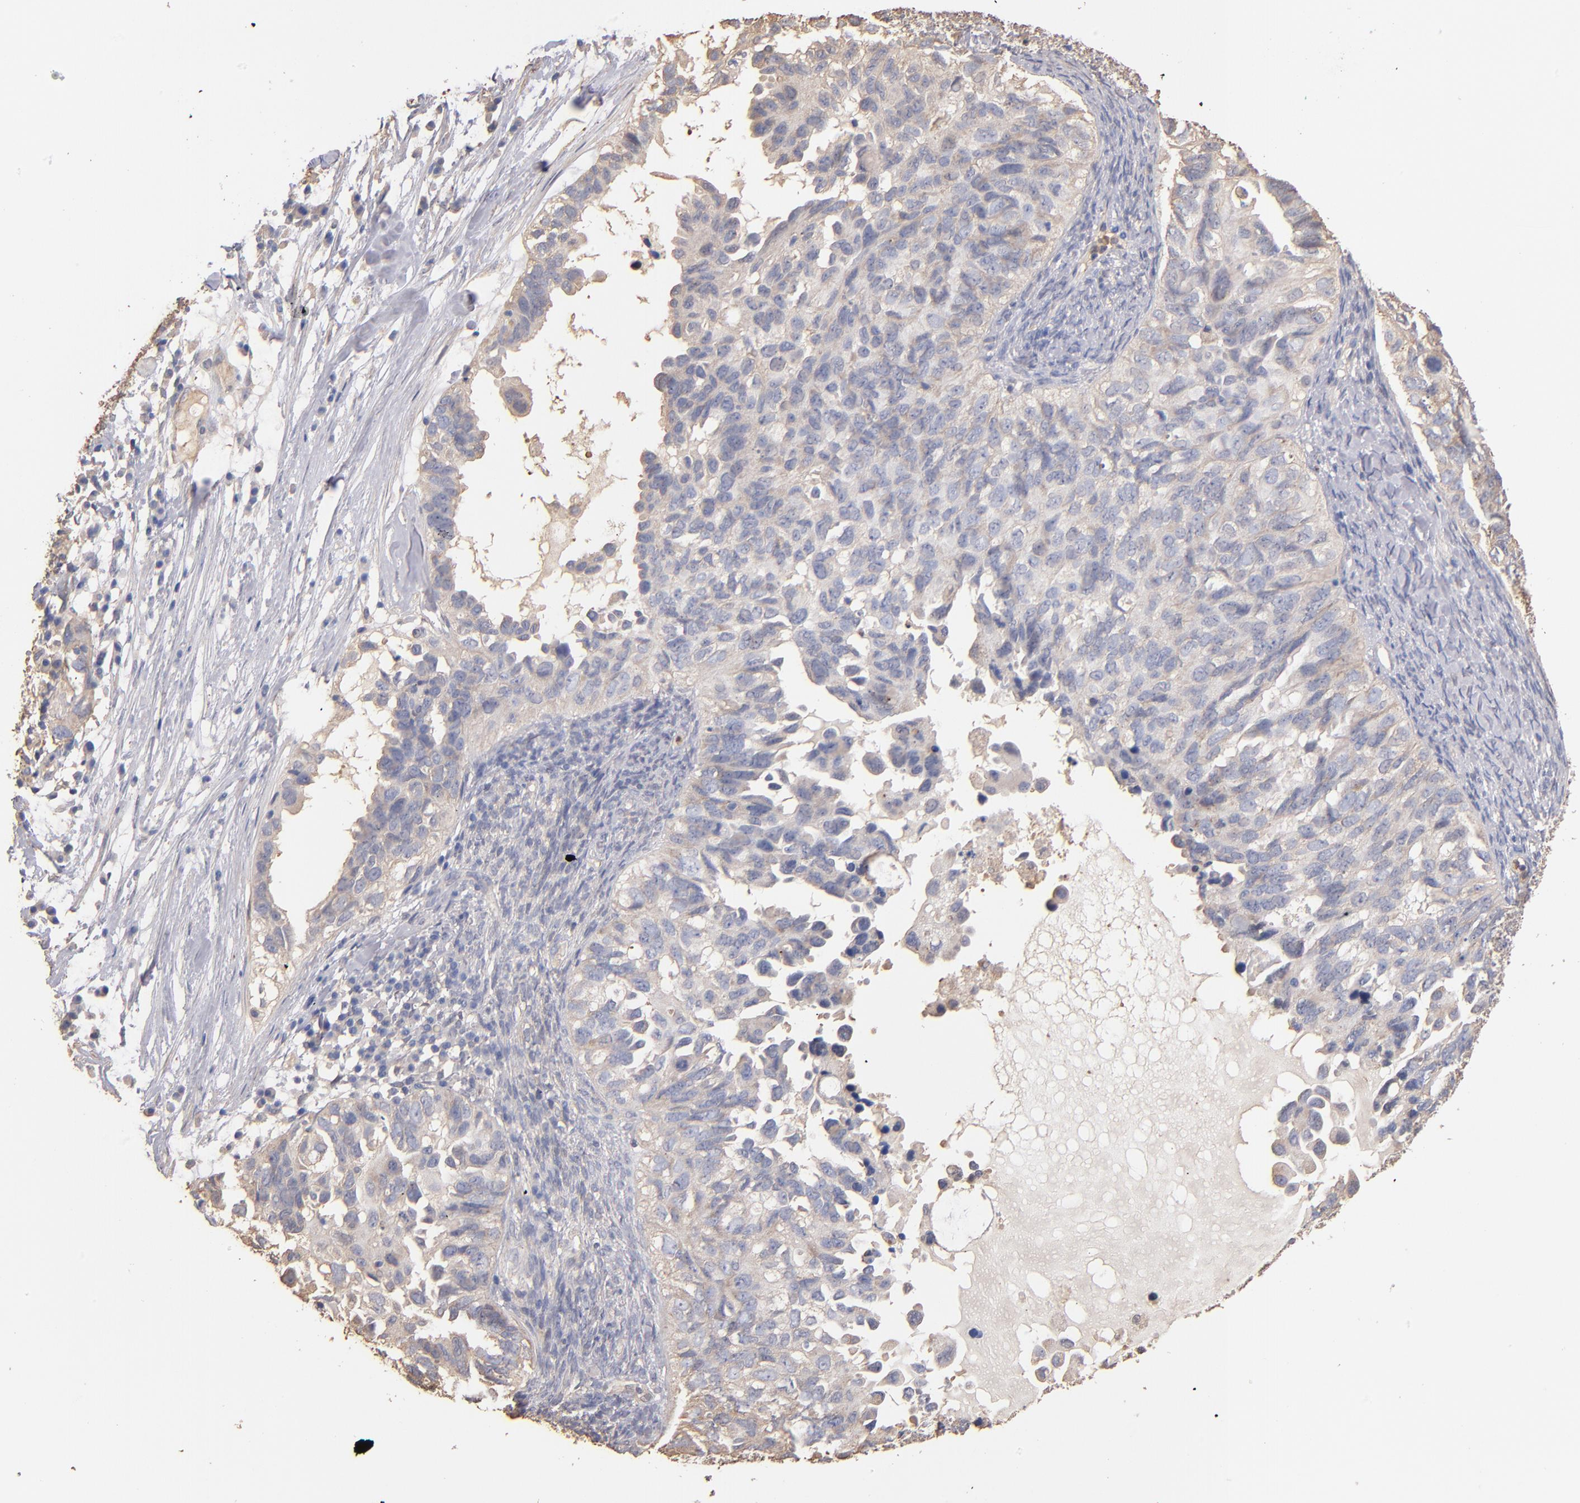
{"staining": {"intensity": "weak", "quantity": "<25%", "location": "cytoplasmic/membranous"}, "tissue": "ovarian cancer", "cell_type": "Tumor cells", "image_type": "cancer", "snomed": [{"axis": "morphology", "description": "Cystadenocarcinoma, serous, NOS"}, {"axis": "topography", "description": "Ovary"}], "caption": "Photomicrograph shows no significant protein staining in tumor cells of ovarian cancer (serous cystadenocarcinoma). (Brightfield microscopy of DAB immunohistochemistry (IHC) at high magnification).", "gene": "RO60", "patient": {"sex": "female", "age": 82}}